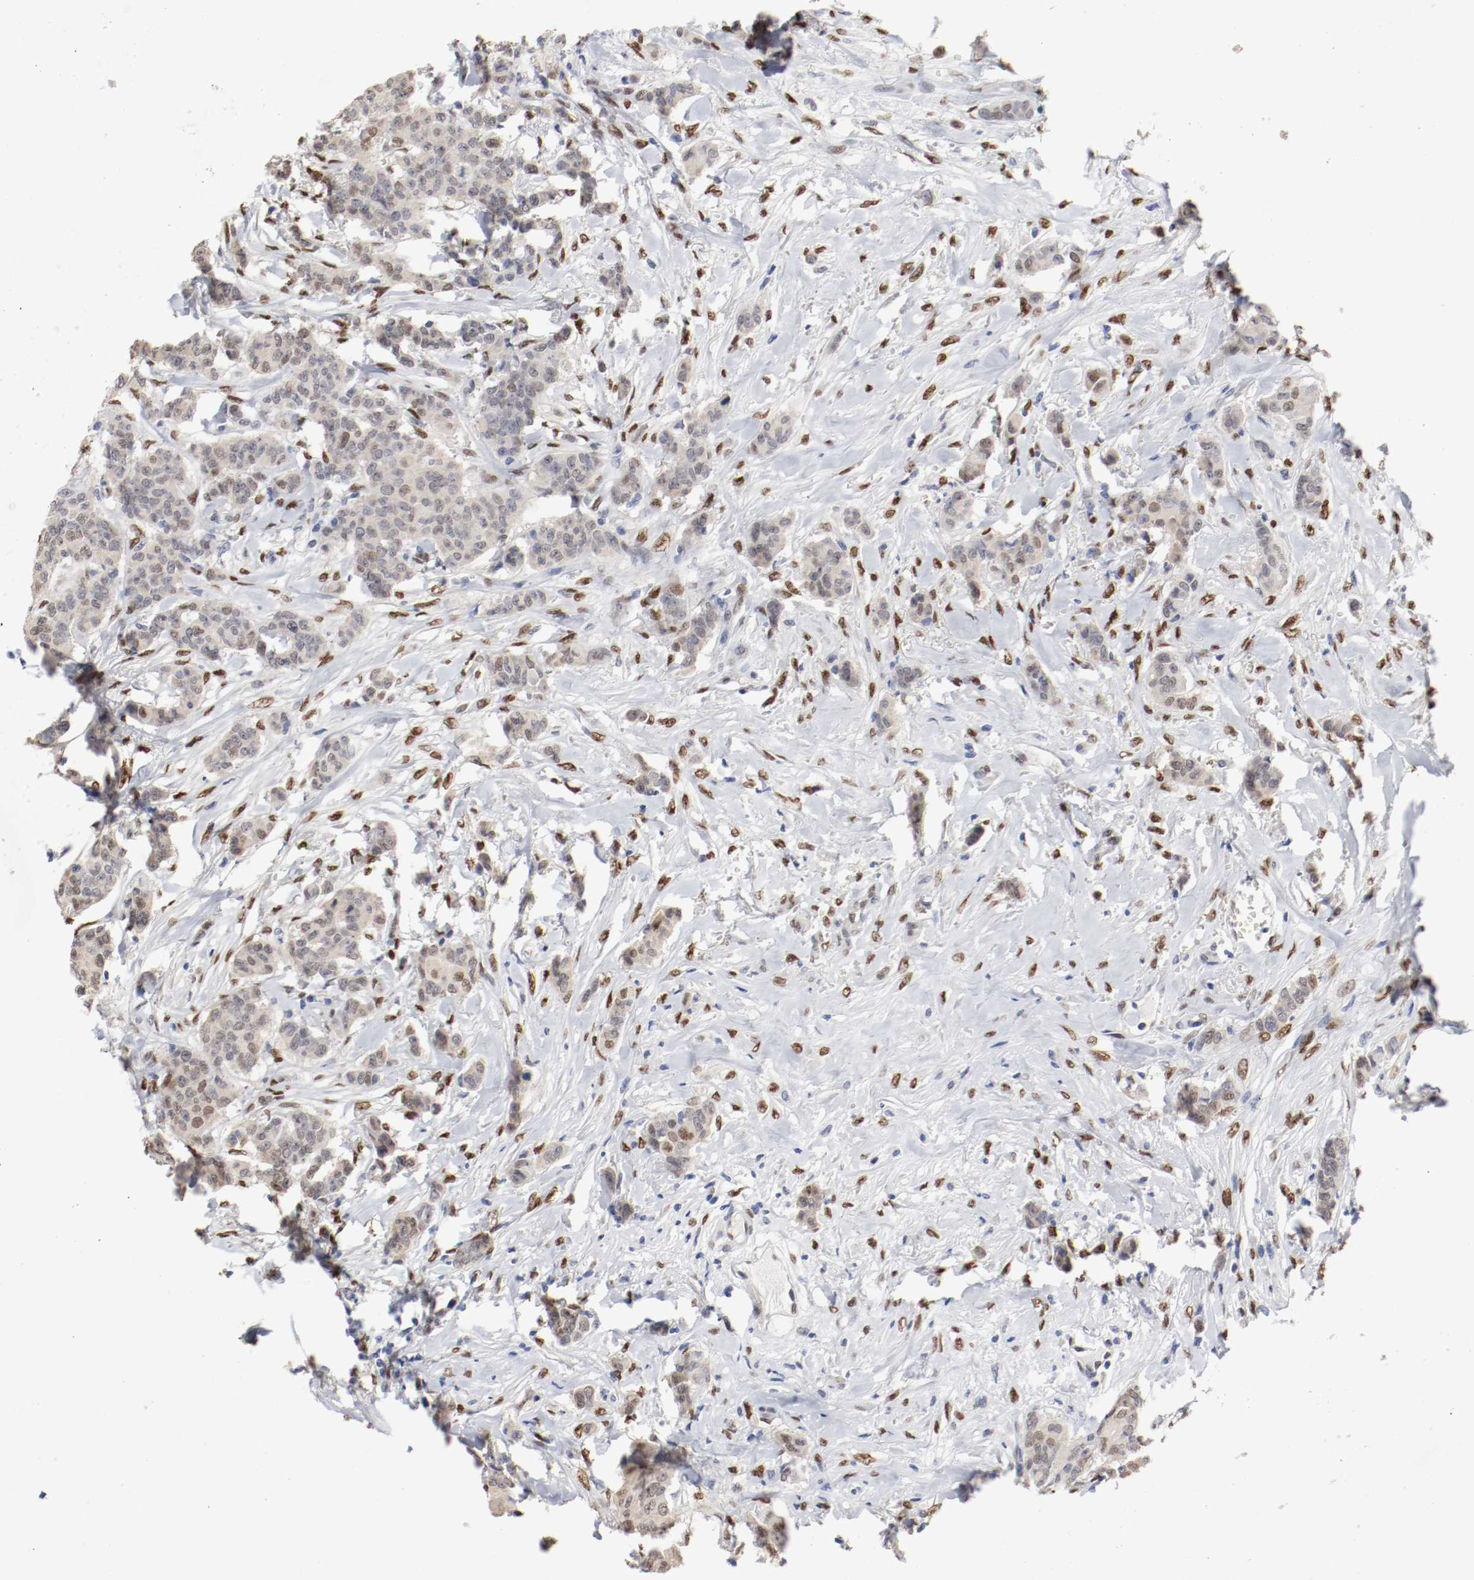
{"staining": {"intensity": "moderate", "quantity": "25%-75%", "location": "cytoplasmic/membranous,nuclear"}, "tissue": "breast cancer", "cell_type": "Tumor cells", "image_type": "cancer", "snomed": [{"axis": "morphology", "description": "Duct carcinoma"}, {"axis": "topography", "description": "Breast"}], "caption": "Immunohistochemical staining of breast intraductal carcinoma demonstrates moderate cytoplasmic/membranous and nuclear protein positivity in approximately 25%-75% of tumor cells.", "gene": "FOSL2", "patient": {"sex": "female", "age": 40}}